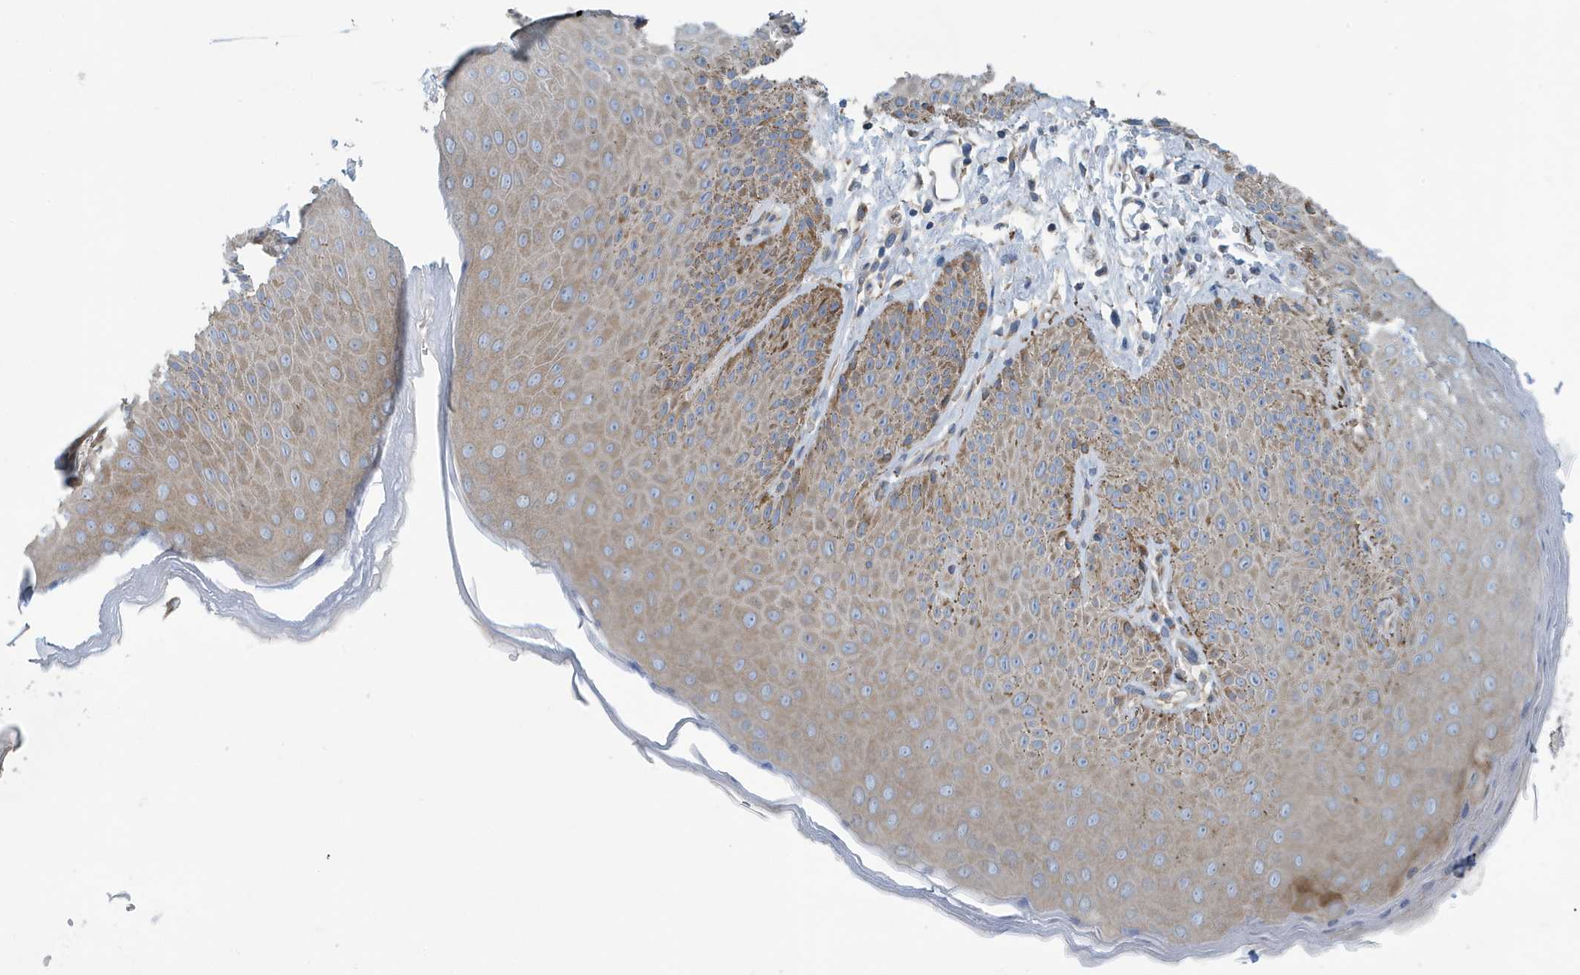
{"staining": {"intensity": "moderate", "quantity": "25%-75%", "location": "cytoplasmic/membranous"}, "tissue": "skin", "cell_type": "Epidermal cells", "image_type": "normal", "snomed": [{"axis": "morphology", "description": "Normal tissue, NOS"}, {"axis": "topography", "description": "Anal"}], "caption": "Epidermal cells reveal moderate cytoplasmic/membranous staining in about 25%-75% of cells in normal skin.", "gene": "PPM1M", "patient": {"sex": "male", "age": 44}}